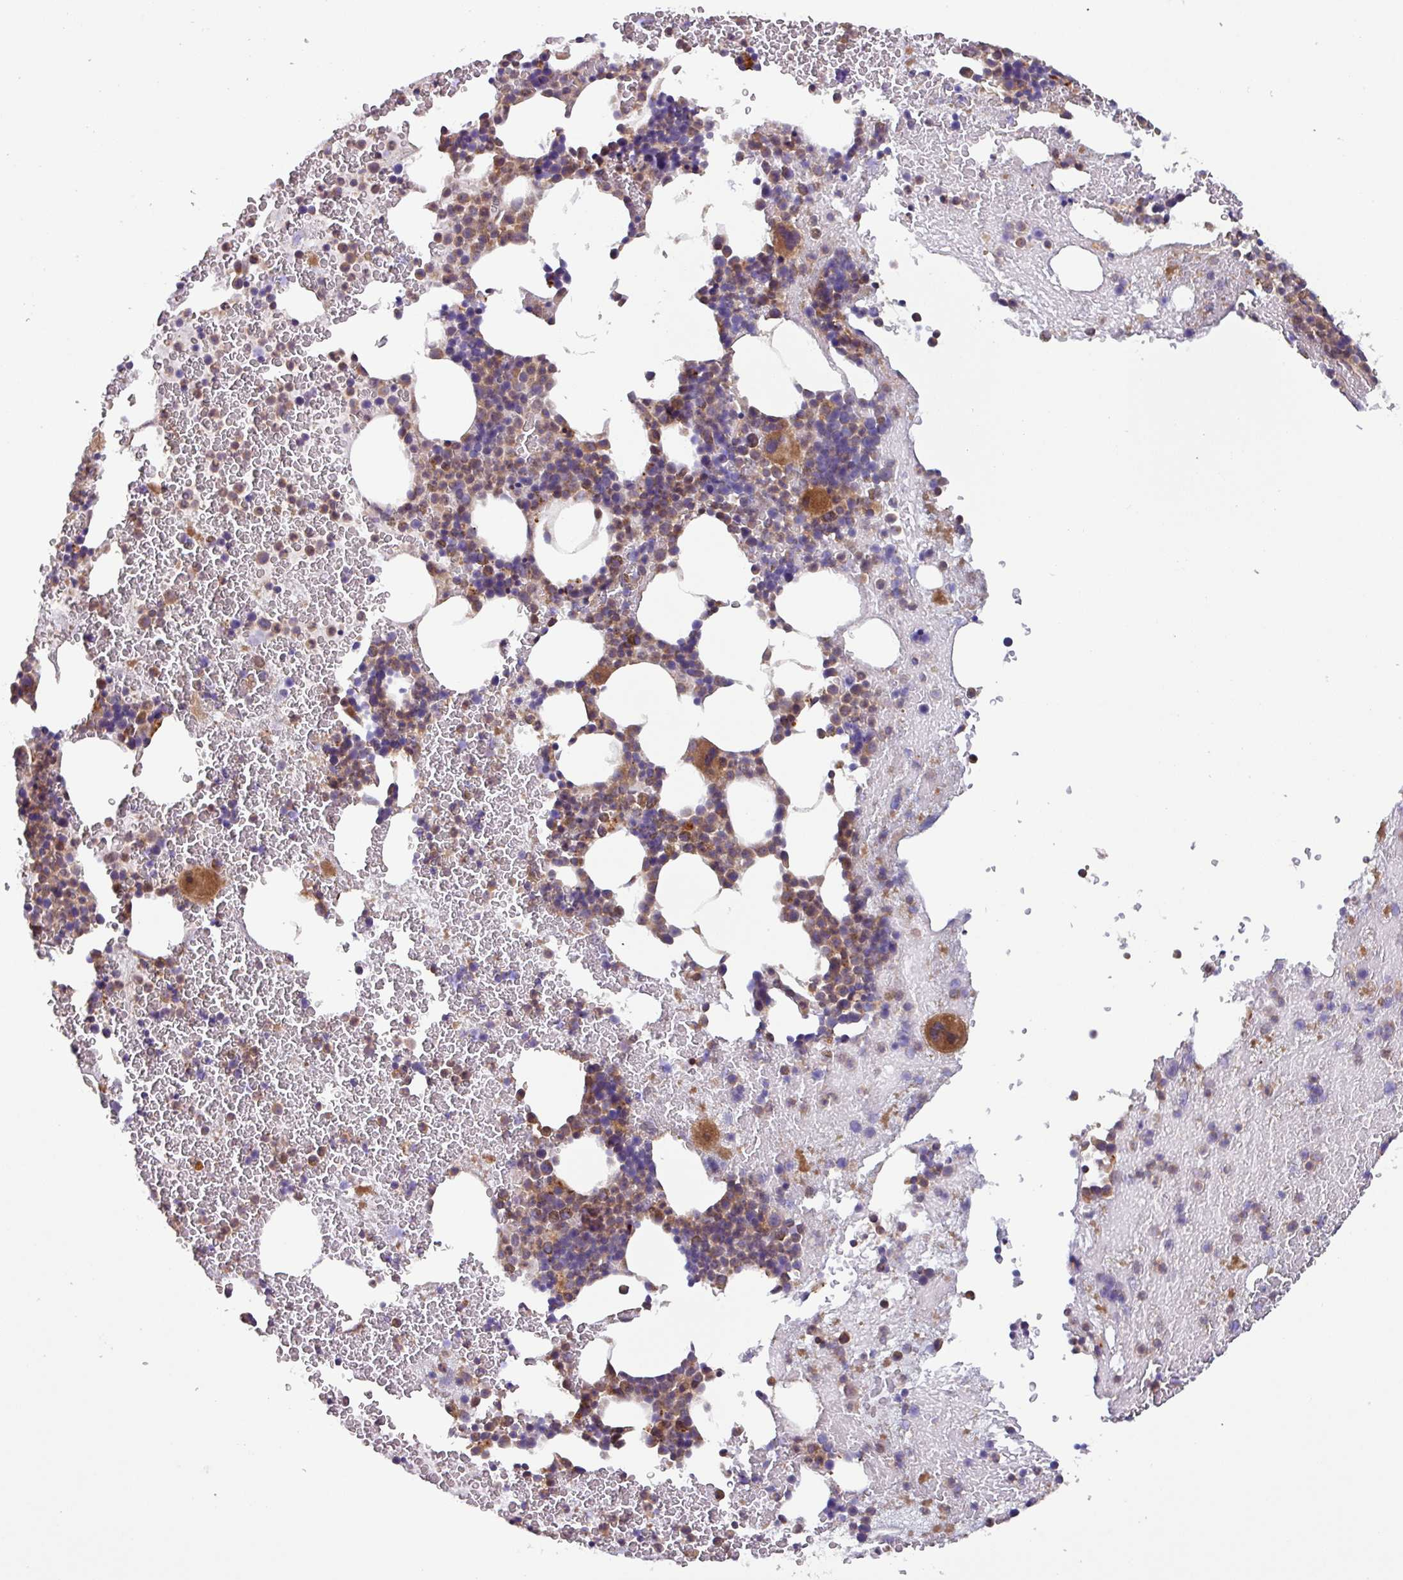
{"staining": {"intensity": "moderate", "quantity": "25%-75%", "location": "cytoplasmic/membranous"}, "tissue": "bone marrow", "cell_type": "Hematopoietic cells", "image_type": "normal", "snomed": [{"axis": "morphology", "description": "Normal tissue, NOS"}, {"axis": "topography", "description": "Bone marrow"}], "caption": "High-magnification brightfield microscopy of normal bone marrow stained with DAB (3,3'-diaminobenzidine) (brown) and counterstained with hematoxylin (blue). hematopoietic cells exhibit moderate cytoplasmic/membranous expression is present in about25%-75% of cells. (DAB (3,3'-diaminobenzidine) = brown stain, brightfield microscopy at high magnification).", "gene": "PLEKHD1", "patient": {"sex": "male", "age": 26}}